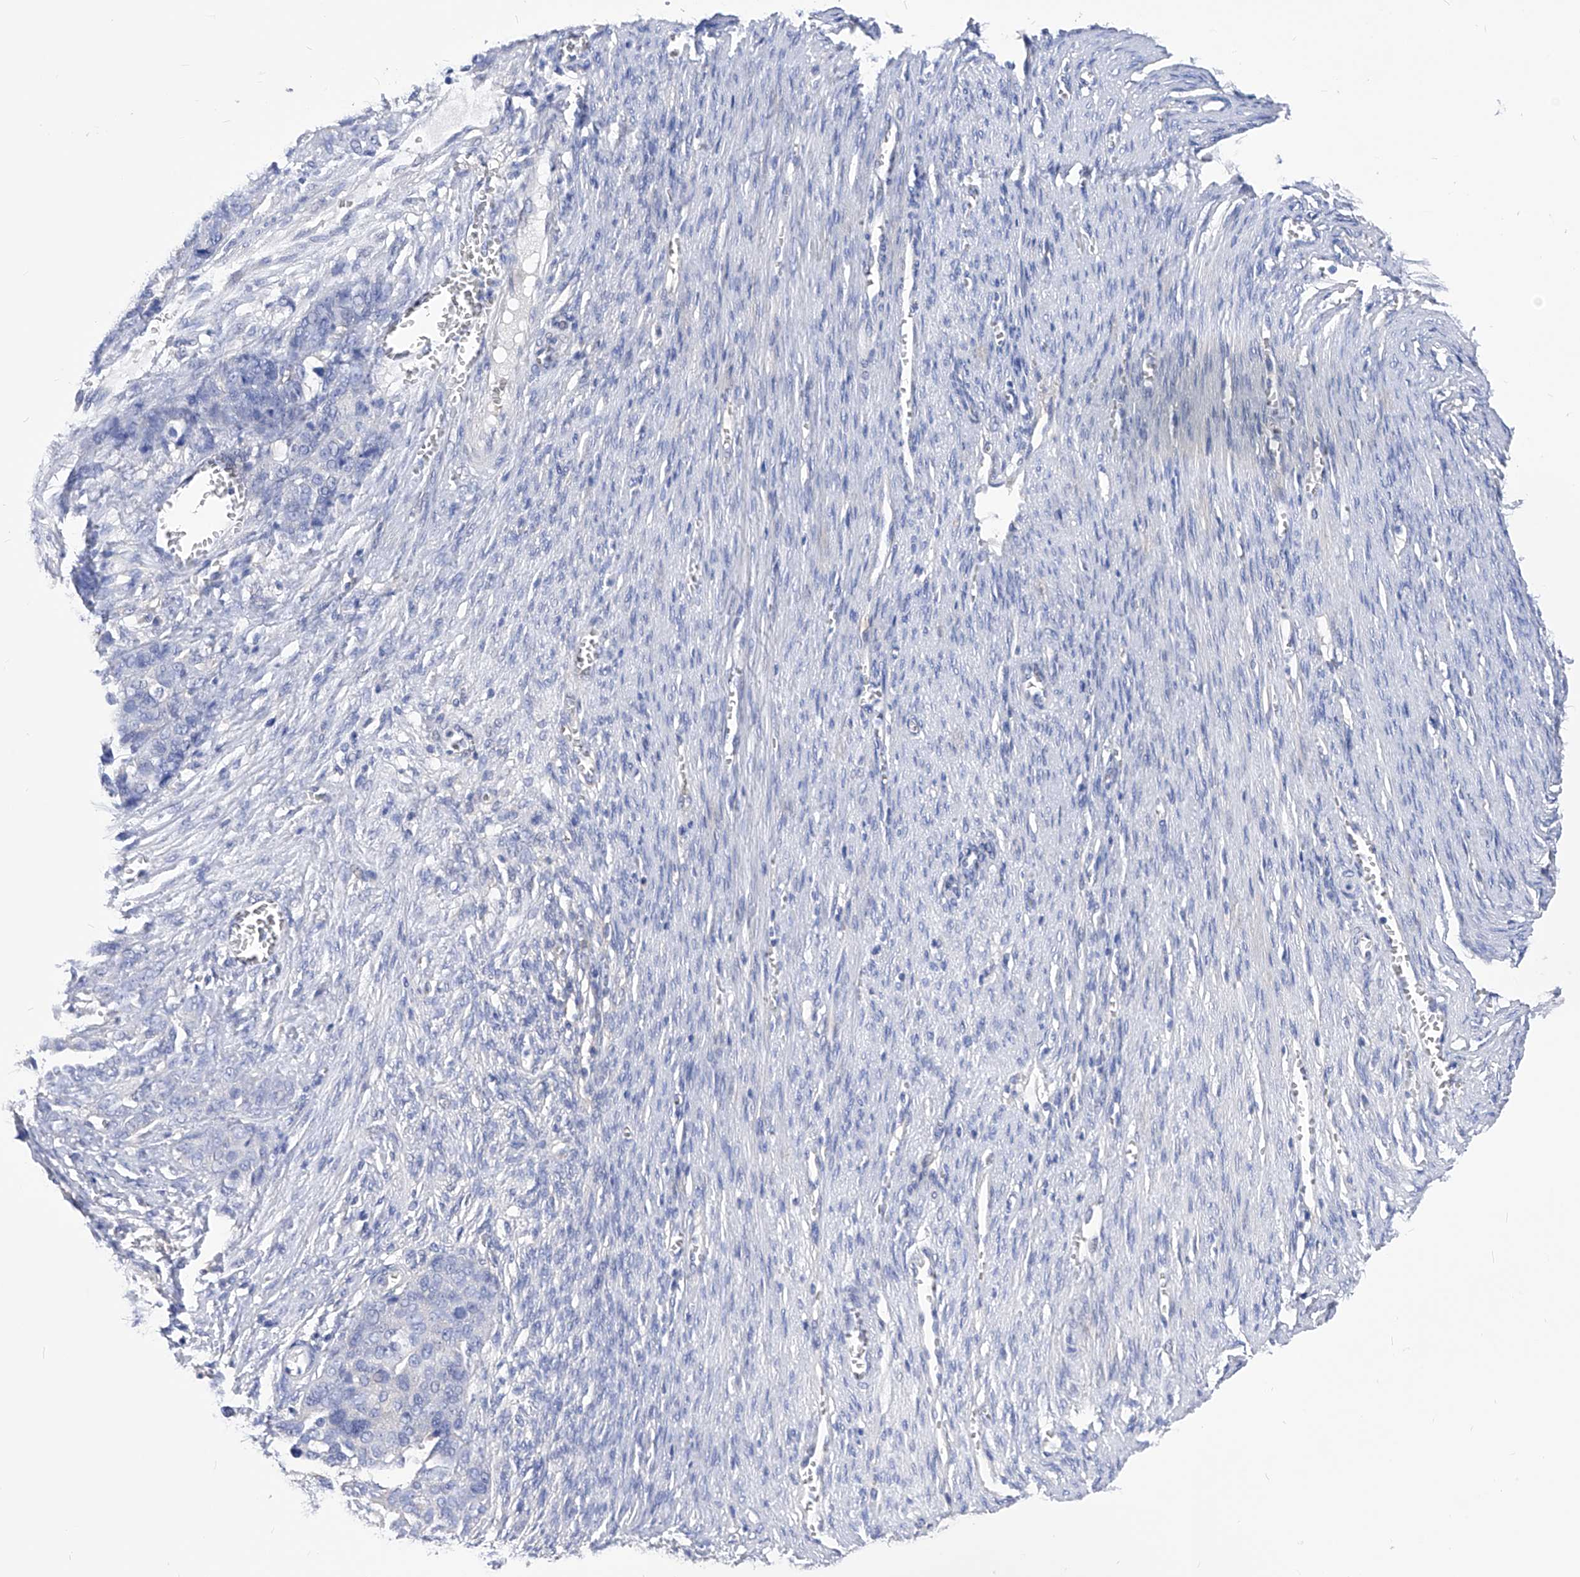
{"staining": {"intensity": "negative", "quantity": "none", "location": "none"}, "tissue": "ovarian cancer", "cell_type": "Tumor cells", "image_type": "cancer", "snomed": [{"axis": "morphology", "description": "Cystadenocarcinoma, serous, NOS"}, {"axis": "topography", "description": "Ovary"}], "caption": "Photomicrograph shows no protein staining in tumor cells of serous cystadenocarcinoma (ovarian) tissue.", "gene": "XPNPEP1", "patient": {"sex": "female", "age": 44}}